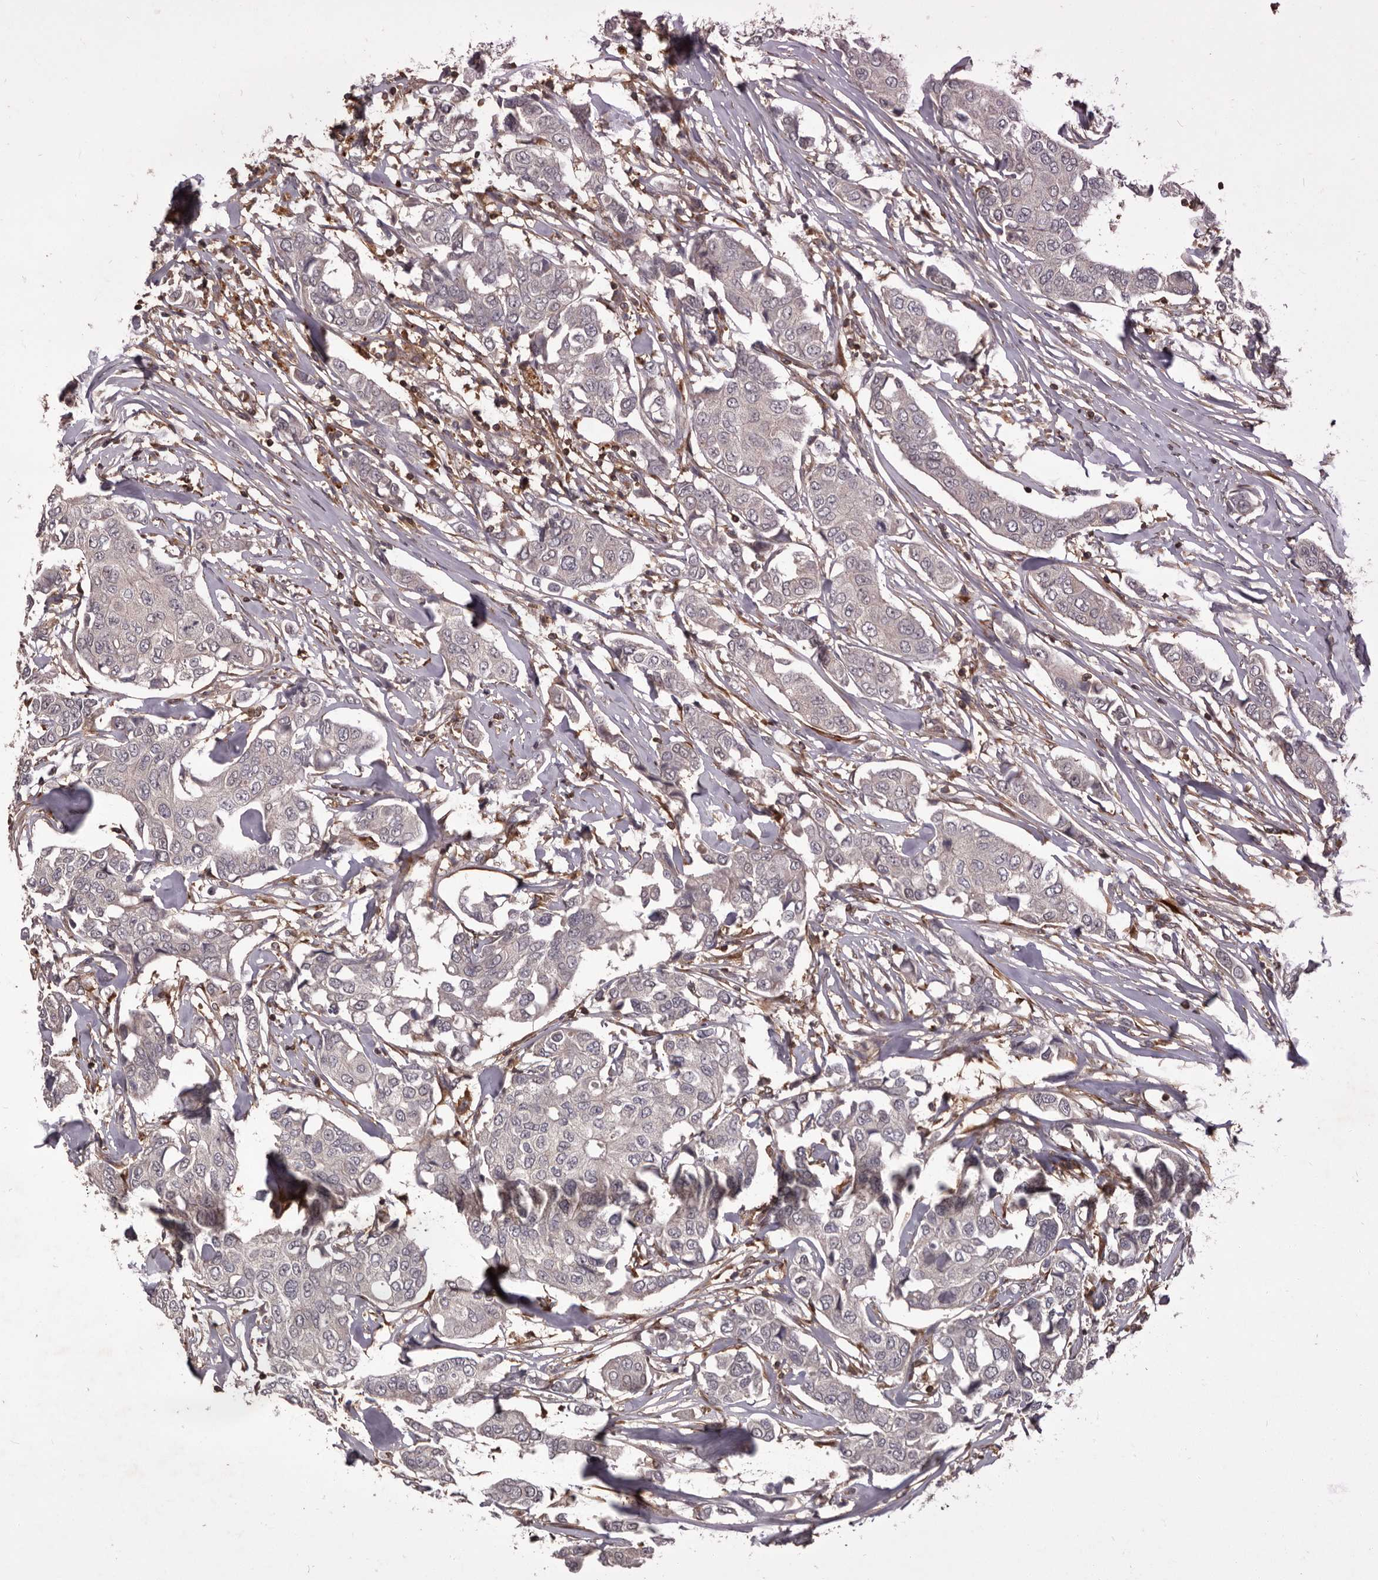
{"staining": {"intensity": "negative", "quantity": "none", "location": "none"}, "tissue": "breast cancer", "cell_type": "Tumor cells", "image_type": "cancer", "snomed": [{"axis": "morphology", "description": "Duct carcinoma"}, {"axis": "topography", "description": "Breast"}], "caption": "High magnification brightfield microscopy of breast infiltrating ductal carcinoma stained with DAB (brown) and counterstained with hematoxylin (blue): tumor cells show no significant positivity.", "gene": "GLIPR2", "patient": {"sex": "female", "age": 80}}